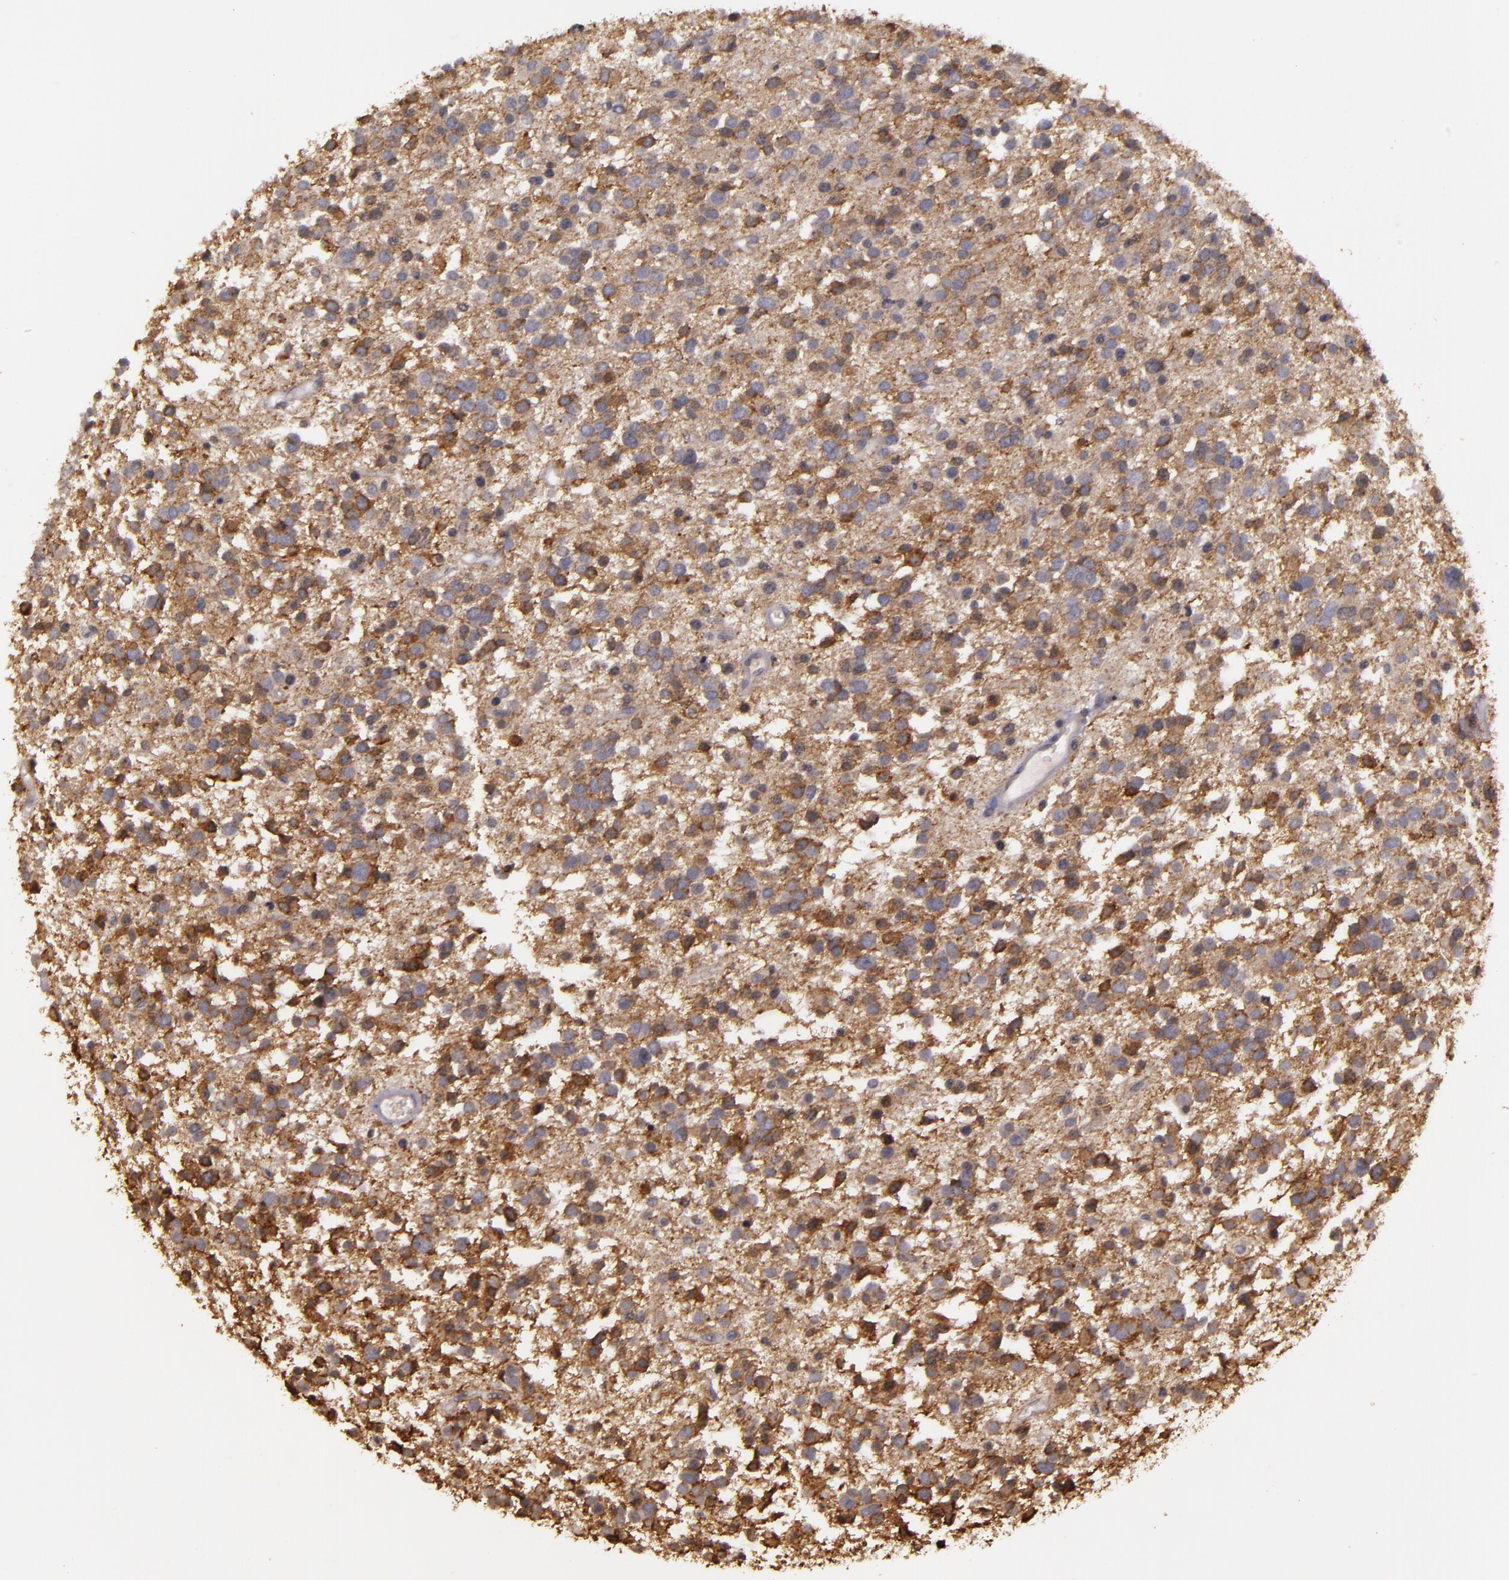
{"staining": {"intensity": "strong", "quantity": ">75%", "location": "cytoplasmic/membranous"}, "tissue": "glioma", "cell_type": "Tumor cells", "image_type": "cancer", "snomed": [{"axis": "morphology", "description": "Glioma, malignant, Low grade"}, {"axis": "topography", "description": "Brain"}], "caption": "DAB immunohistochemical staining of malignant low-grade glioma reveals strong cytoplasmic/membranous protein positivity in about >75% of tumor cells.", "gene": "SLC9A3R1", "patient": {"sex": "female", "age": 36}}